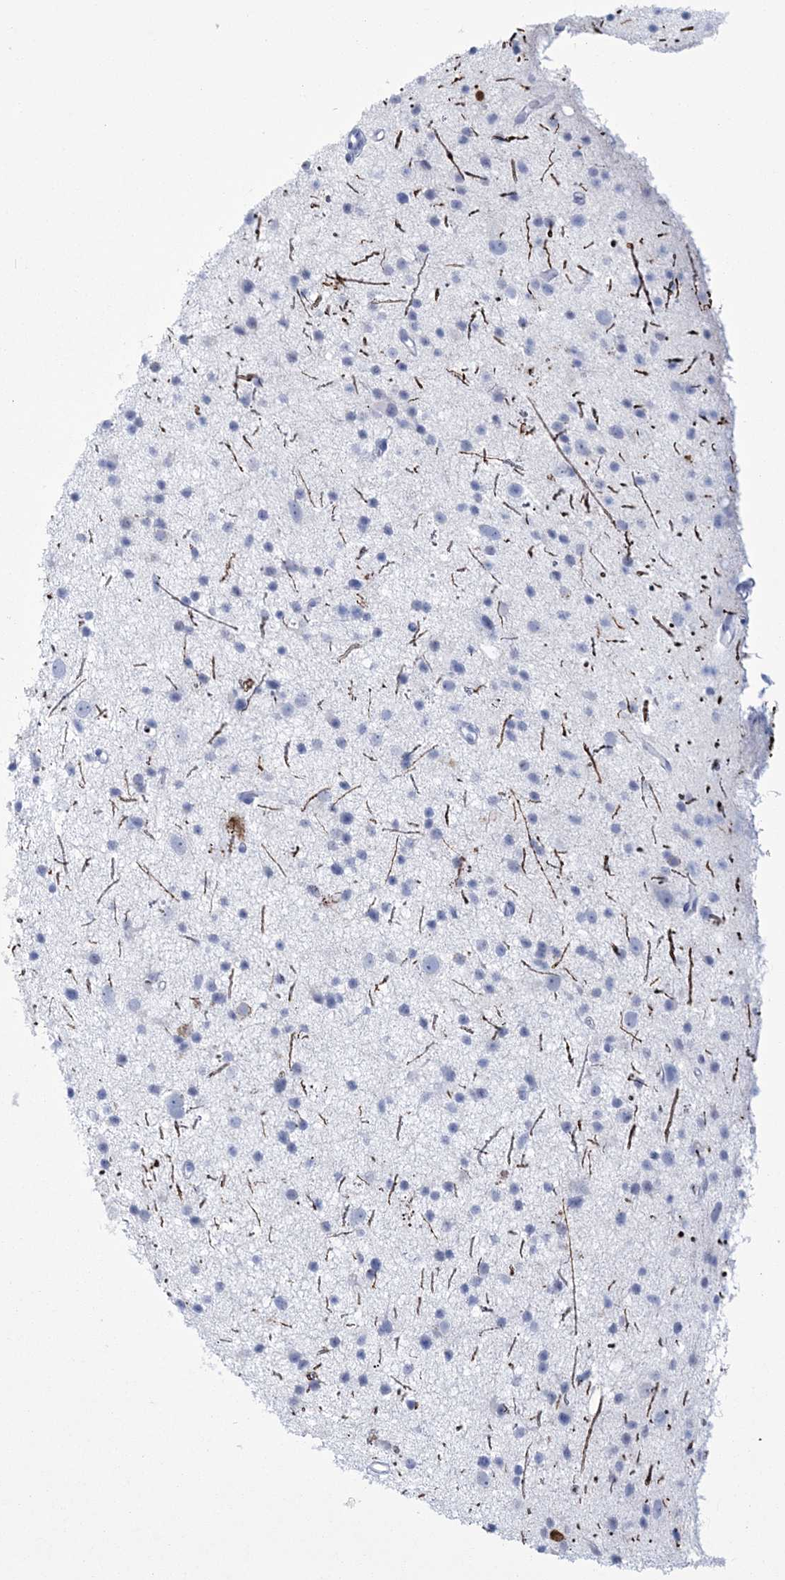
{"staining": {"intensity": "negative", "quantity": "none", "location": "none"}, "tissue": "glioma", "cell_type": "Tumor cells", "image_type": "cancer", "snomed": [{"axis": "morphology", "description": "Glioma, malignant, Low grade"}, {"axis": "topography", "description": "Cerebral cortex"}], "caption": "An image of human malignant glioma (low-grade) is negative for staining in tumor cells.", "gene": "DPCD", "patient": {"sex": "female", "age": 39}}